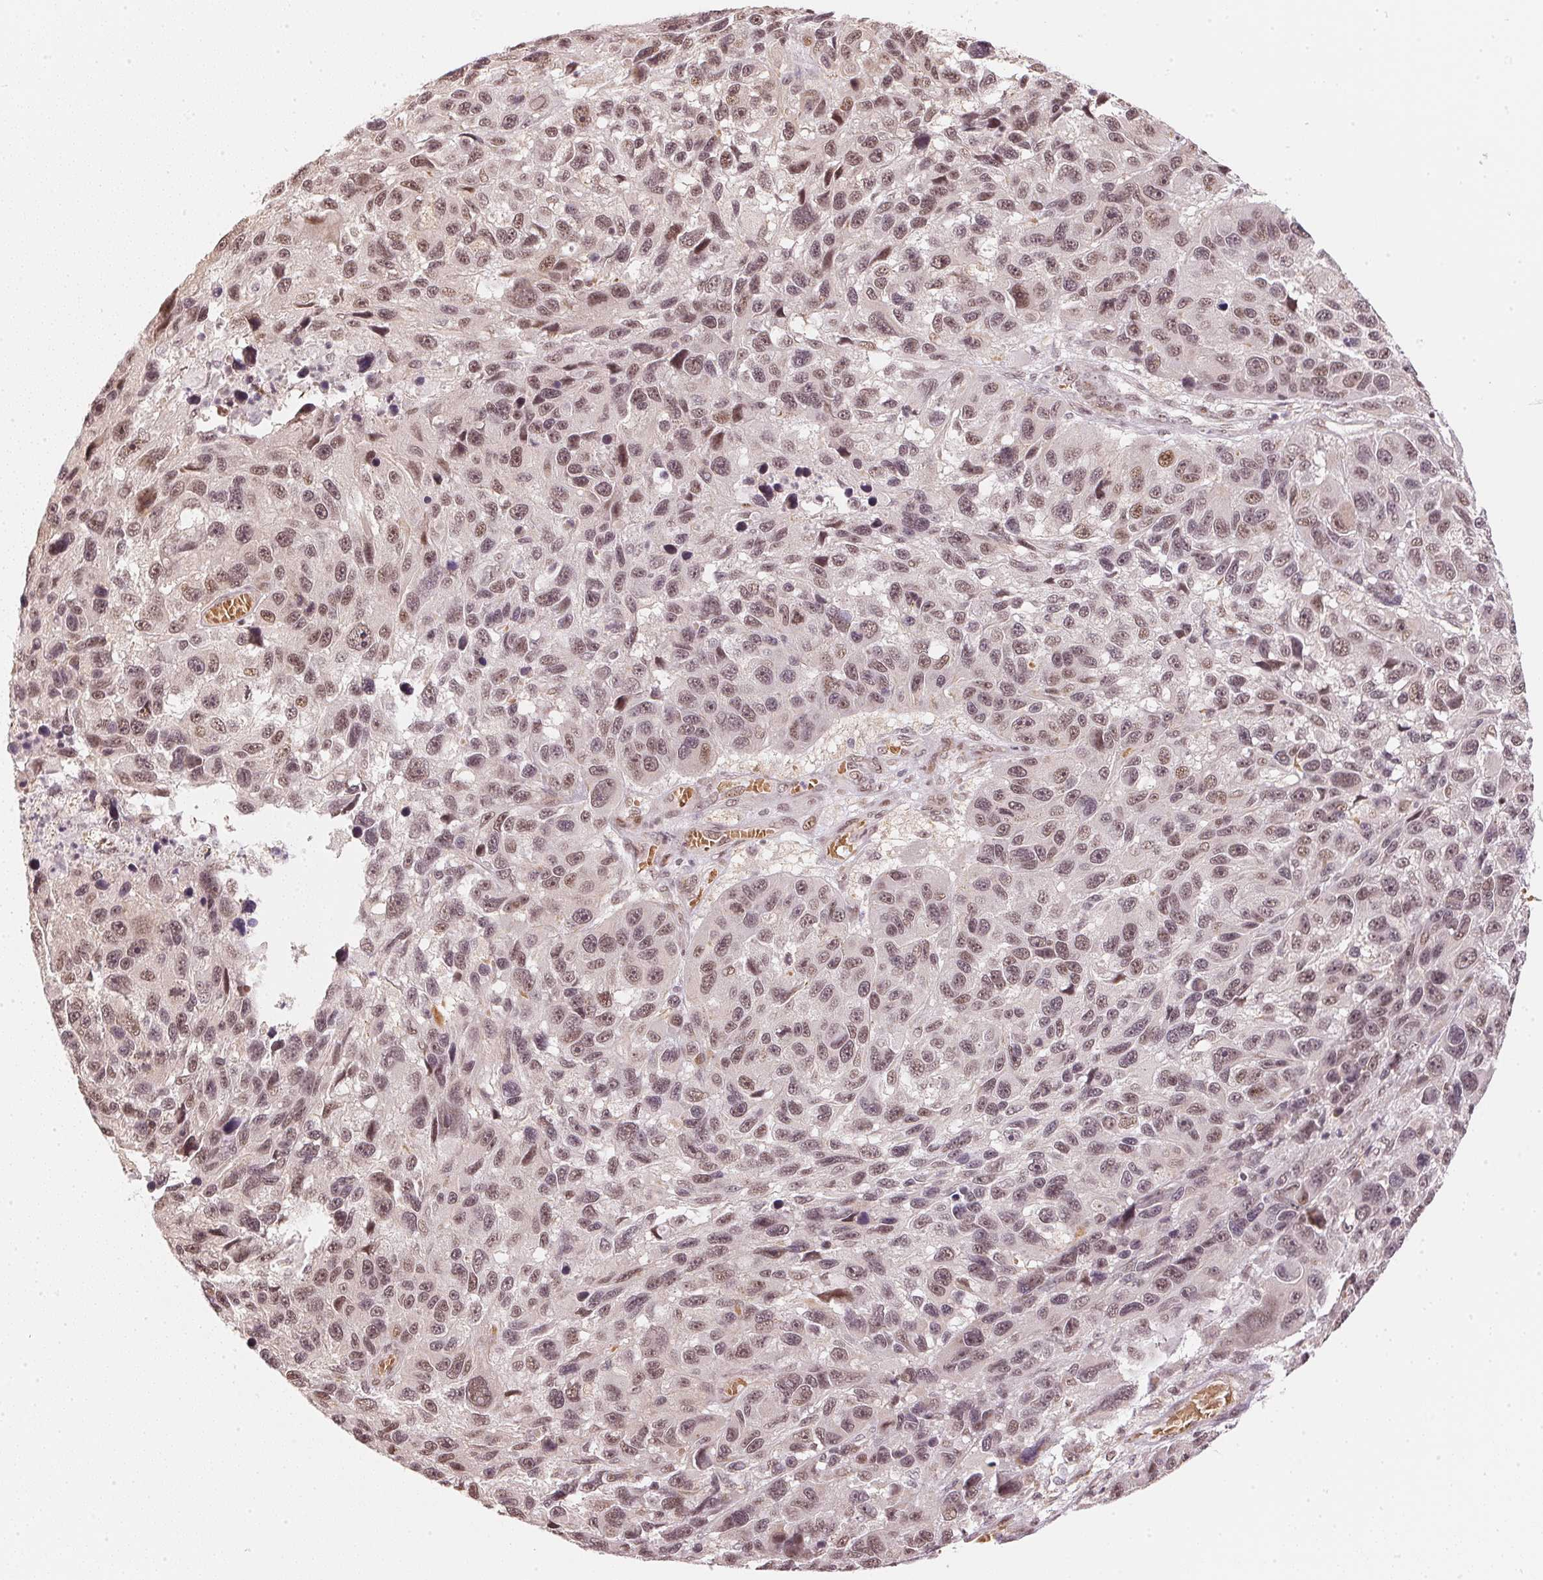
{"staining": {"intensity": "moderate", "quantity": ">75%", "location": "nuclear"}, "tissue": "melanoma", "cell_type": "Tumor cells", "image_type": "cancer", "snomed": [{"axis": "morphology", "description": "Malignant melanoma, NOS"}, {"axis": "topography", "description": "Skin"}], "caption": "This photomicrograph displays immunohistochemistry (IHC) staining of human melanoma, with medium moderate nuclear expression in about >75% of tumor cells.", "gene": "KAT6A", "patient": {"sex": "male", "age": 53}}